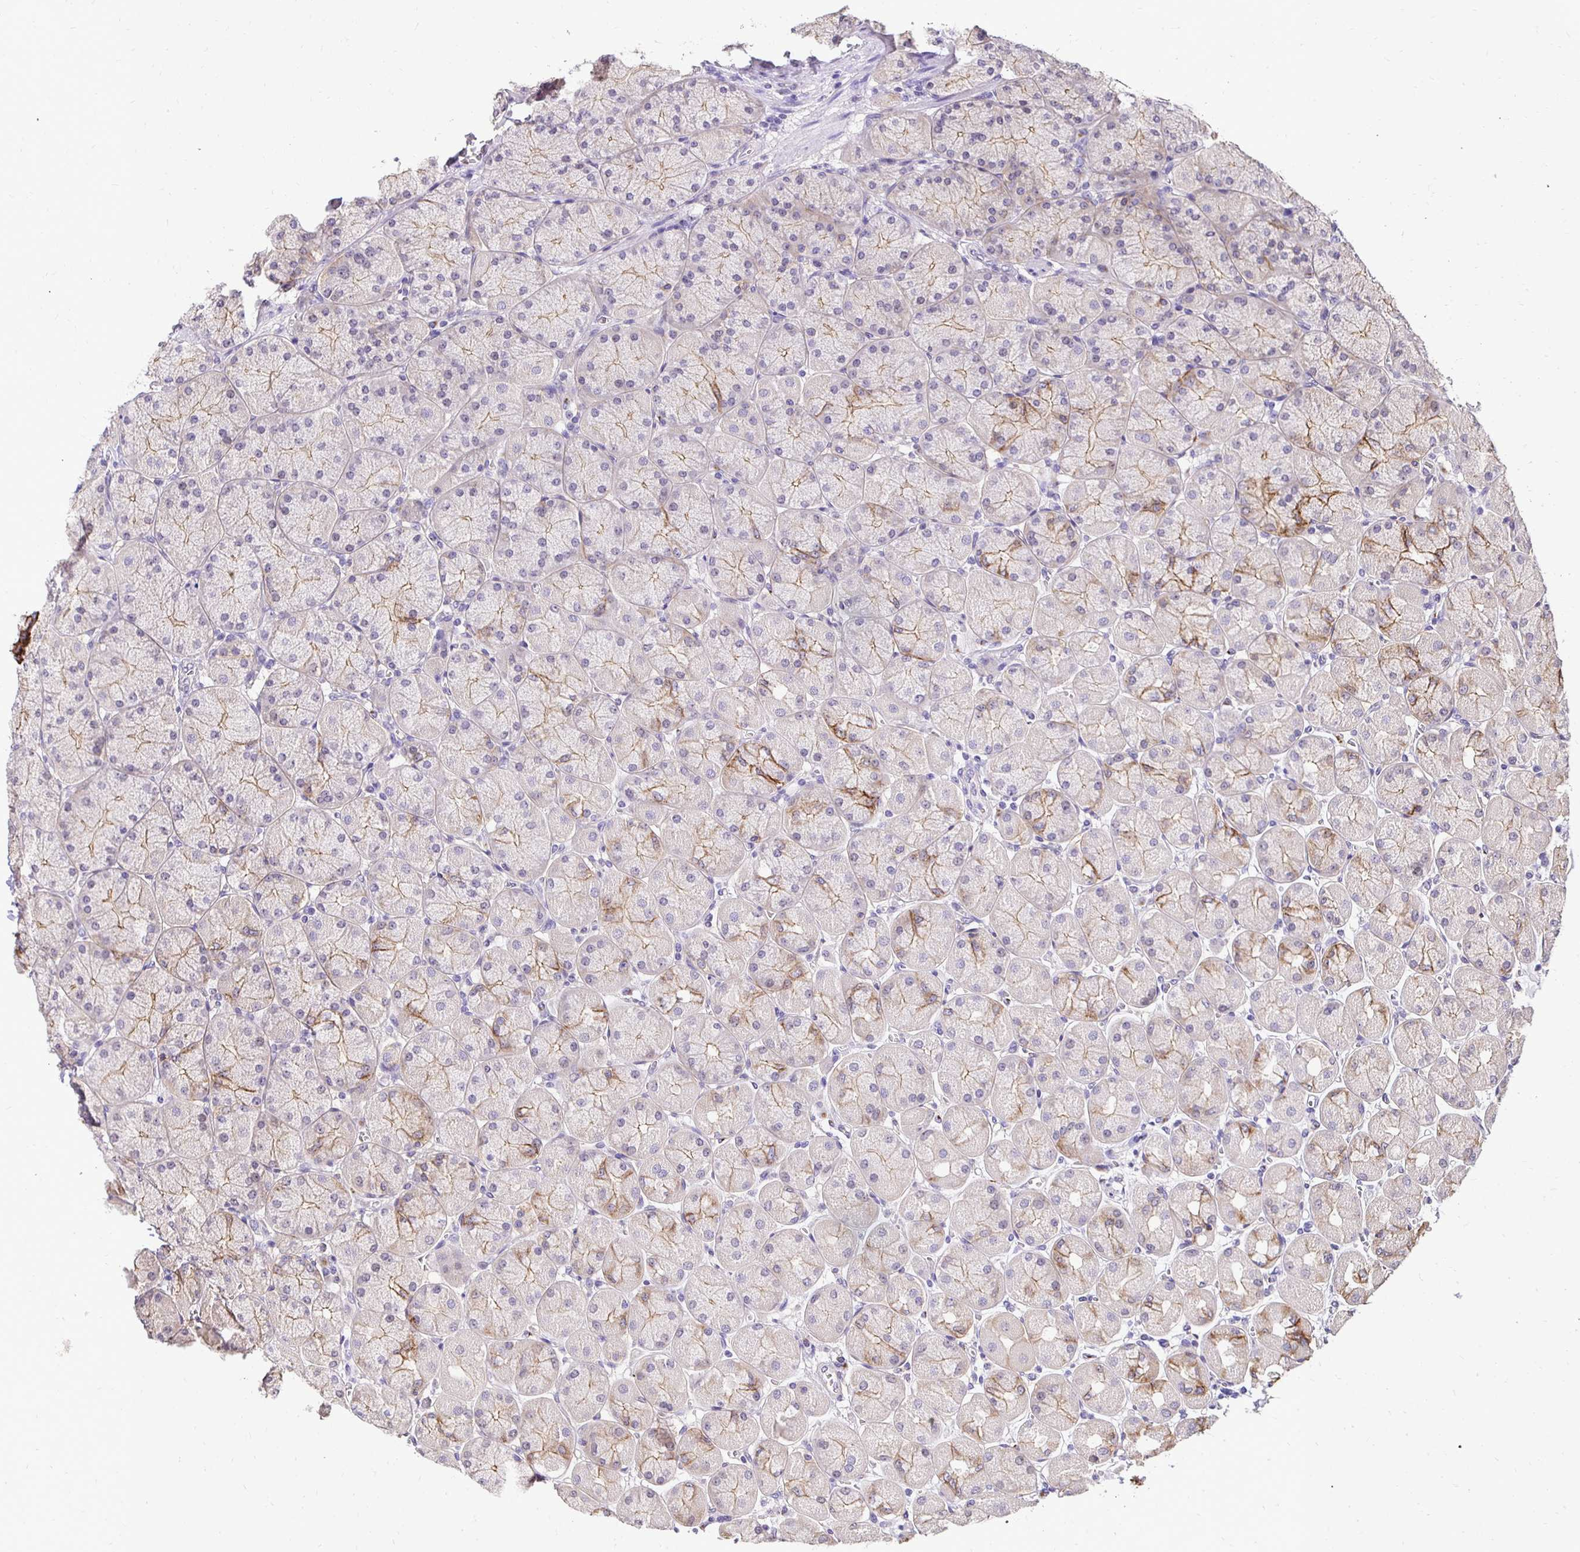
{"staining": {"intensity": "strong", "quantity": "<25%", "location": "cytoplasmic/membranous"}, "tissue": "stomach", "cell_type": "Glandular cells", "image_type": "normal", "snomed": [{"axis": "morphology", "description": "Normal tissue, NOS"}, {"axis": "topography", "description": "Stomach, upper"}], "caption": "Immunohistochemistry (IHC) image of normal human stomach stained for a protein (brown), which exhibits medium levels of strong cytoplasmic/membranous positivity in approximately <25% of glandular cells.", "gene": "SLC9A1", "patient": {"sex": "female", "age": 56}}